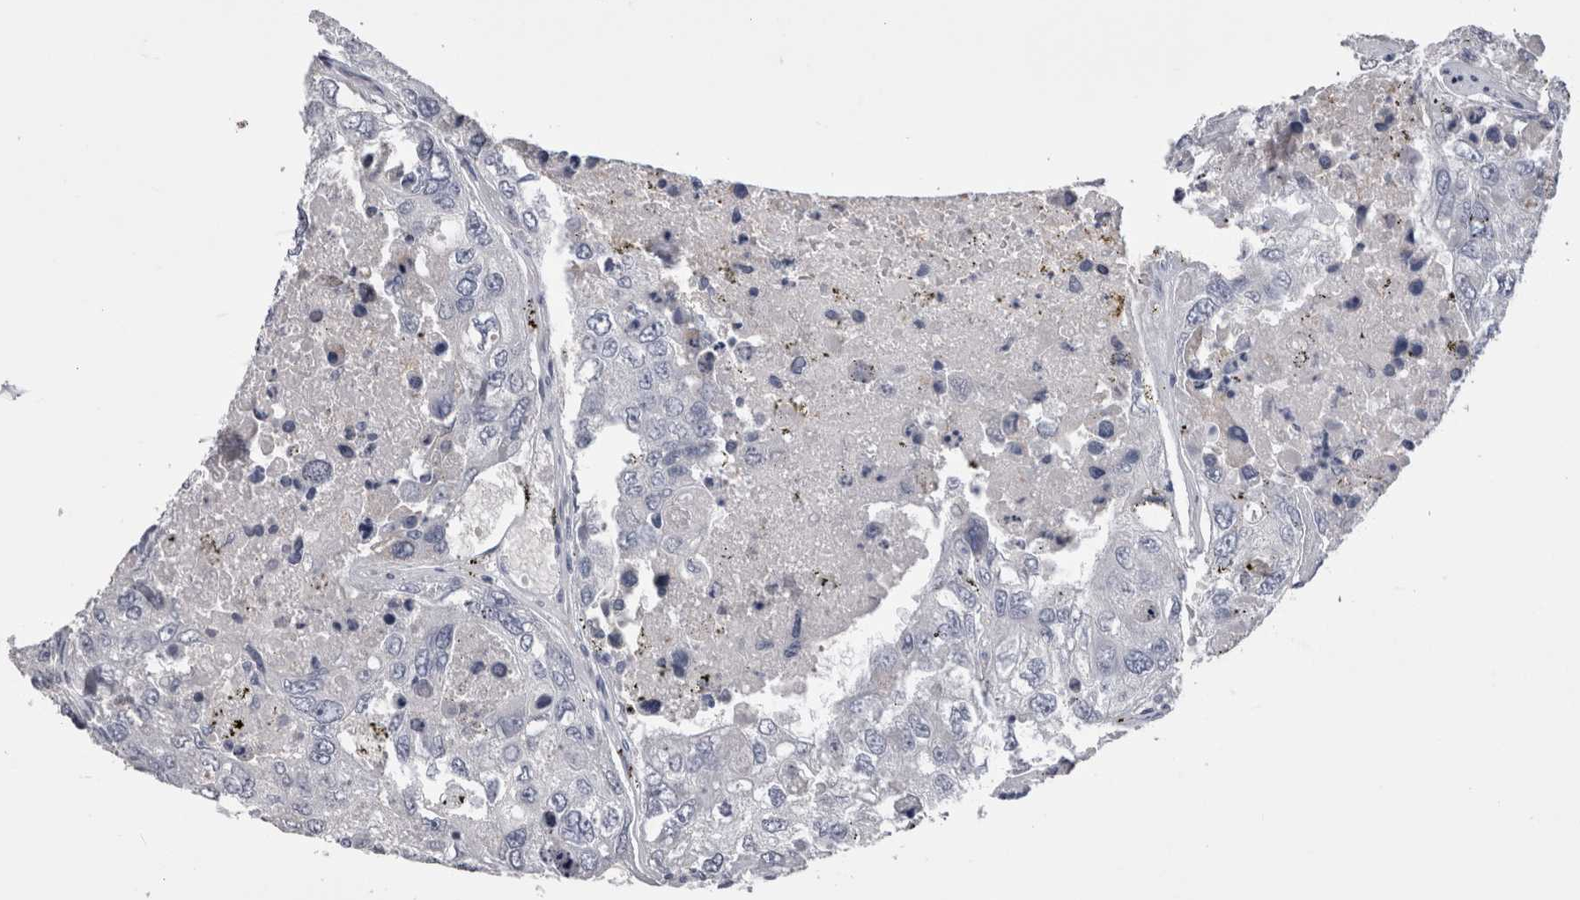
{"staining": {"intensity": "negative", "quantity": "none", "location": "none"}, "tissue": "urothelial cancer", "cell_type": "Tumor cells", "image_type": "cancer", "snomed": [{"axis": "morphology", "description": "Urothelial carcinoma, High grade"}, {"axis": "topography", "description": "Lymph node"}, {"axis": "topography", "description": "Urinary bladder"}], "caption": "The immunohistochemistry micrograph has no significant positivity in tumor cells of urothelial cancer tissue. (Immunohistochemistry, brightfield microscopy, high magnification).", "gene": "CDHR5", "patient": {"sex": "male", "age": 51}}